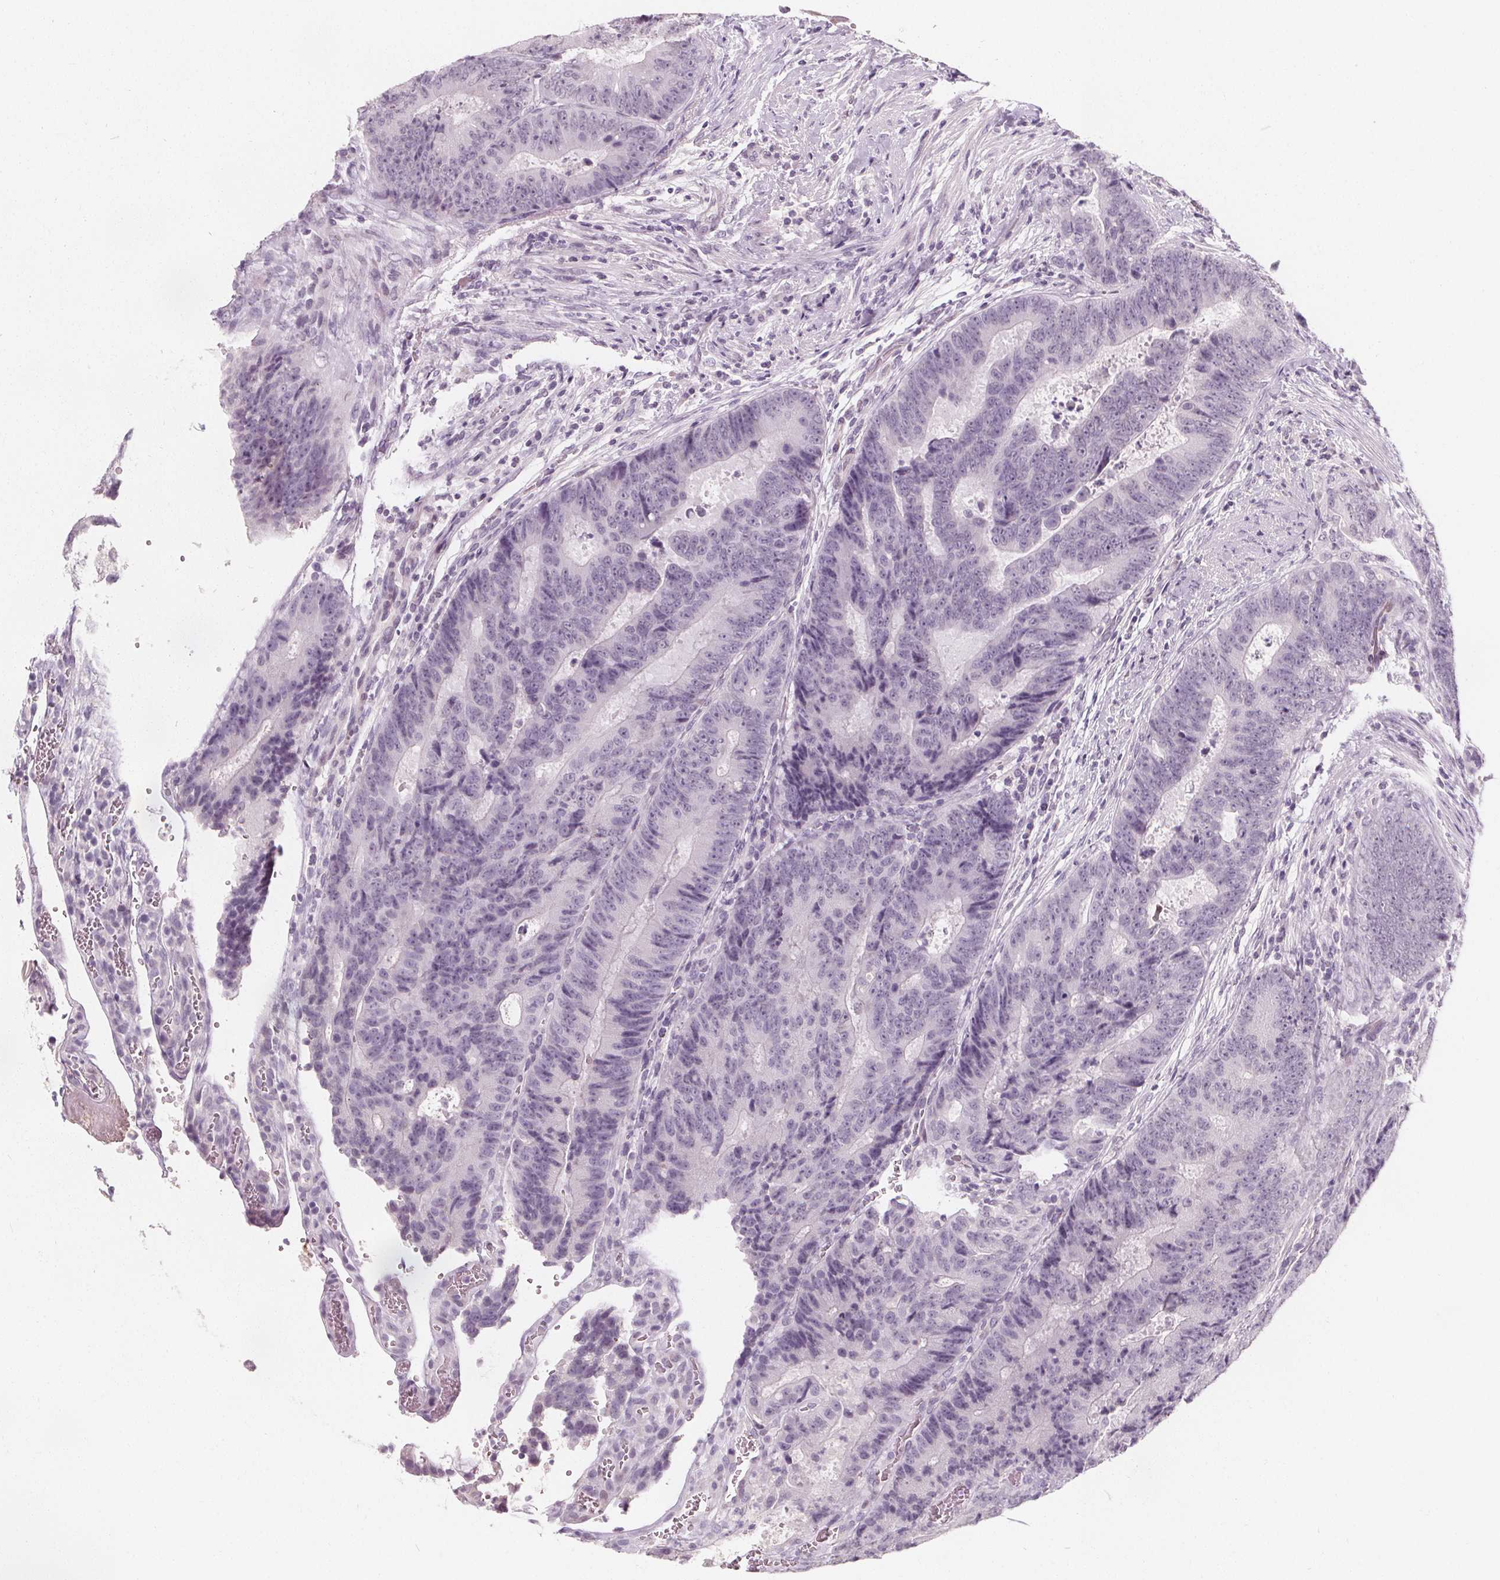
{"staining": {"intensity": "negative", "quantity": "none", "location": "none"}, "tissue": "colorectal cancer", "cell_type": "Tumor cells", "image_type": "cancer", "snomed": [{"axis": "morphology", "description": "Adenocarcinoma, NOS"}, {"axis": "topography", "description": "Colon"}], "caption": "IHC image of neoplastic tissue: colorectal adenocarcinoma stained with DAB (3,3'-diaminobenzidine) displays no significant protein staining in tumor cells. Nuclei are stained in blue.", "gene": "DBX2", "patient": {"sex": "female", "age": 48}}